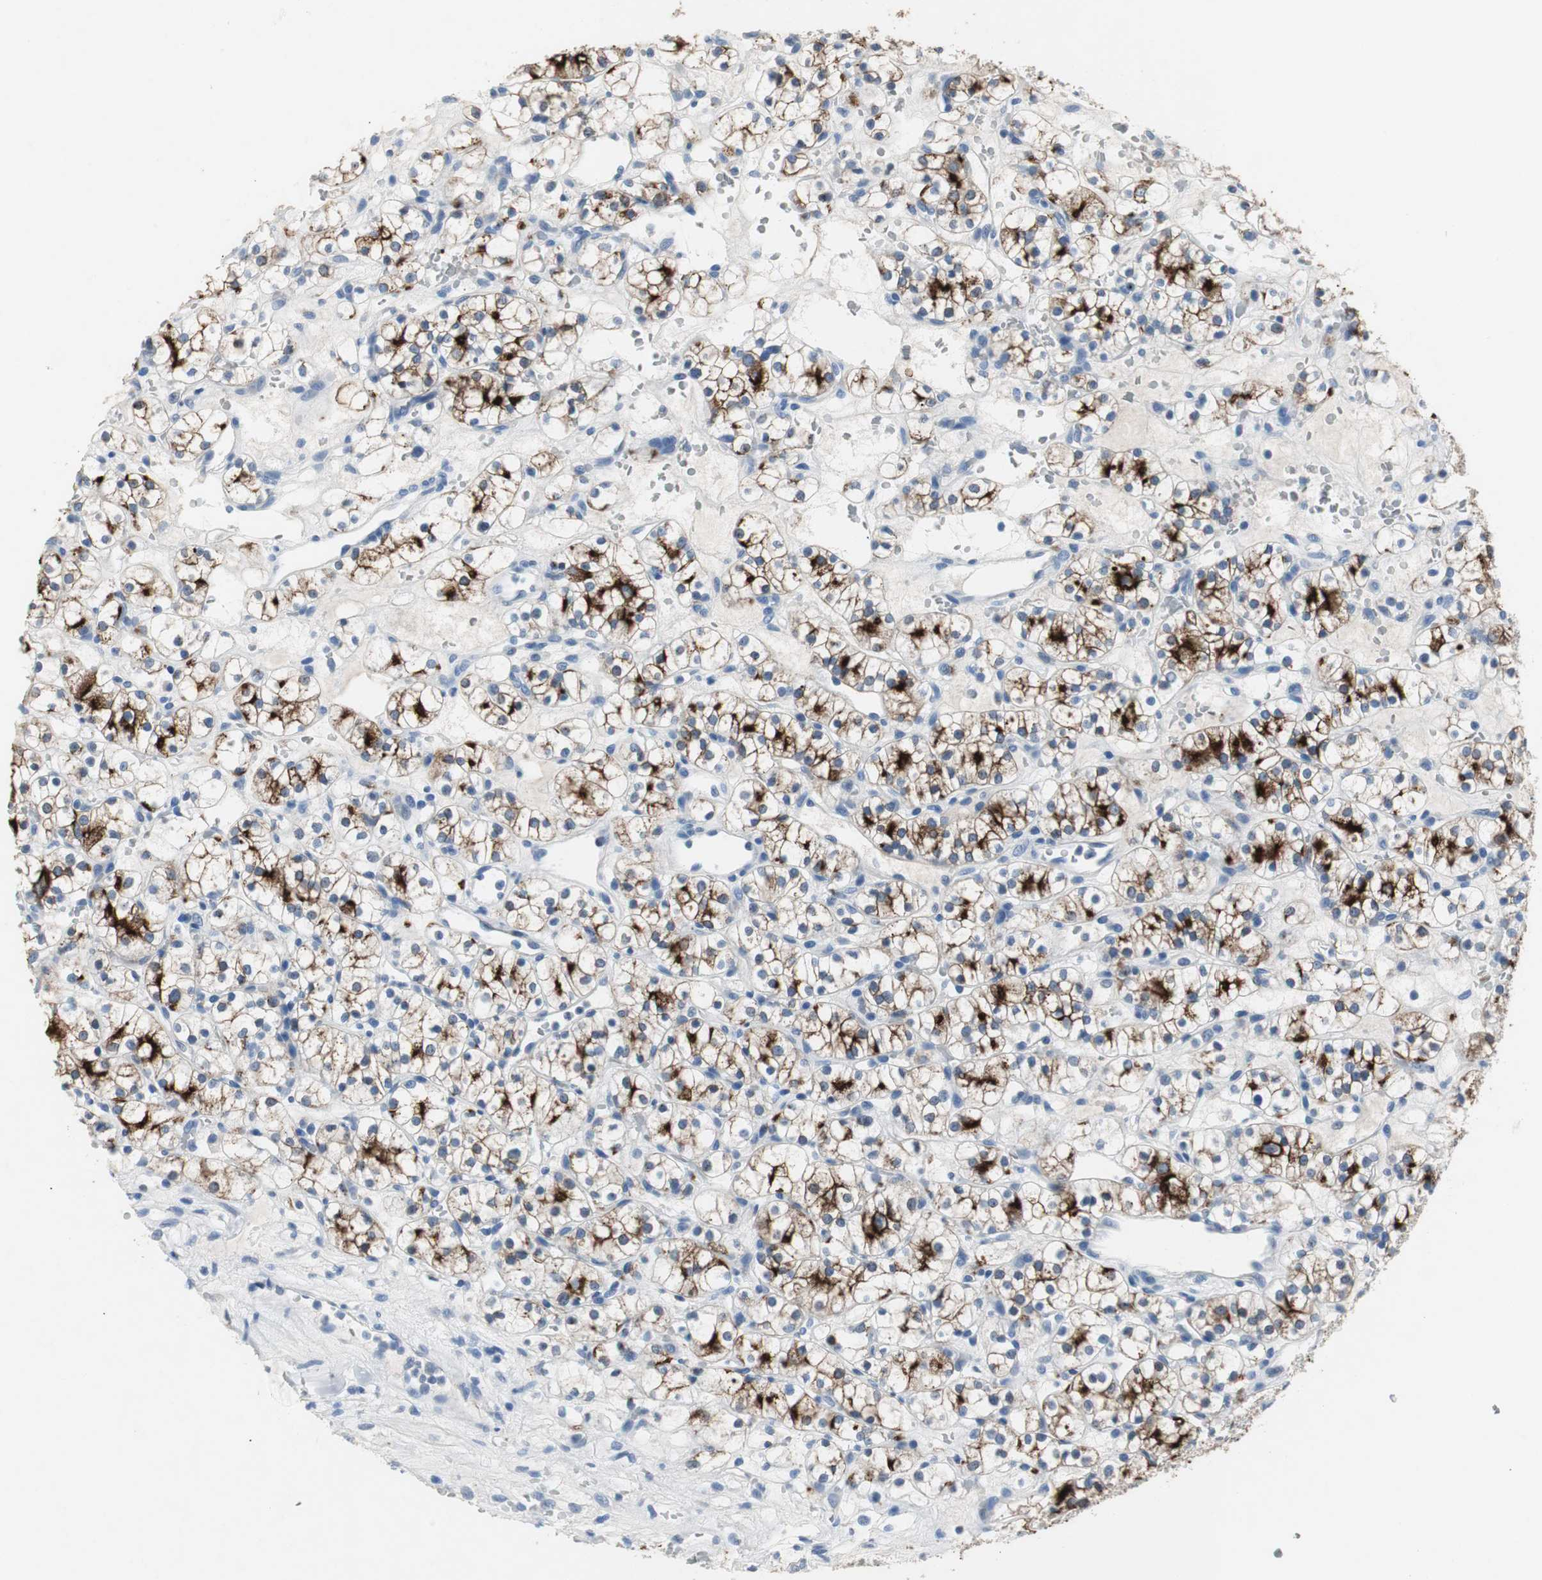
{"staining": {"intensity": "strong", "quantity": "25%-75%", "location": "cytoplasmic/membranous"}, "tissue": "renal cancer", "cell_type": "Tumor cells", "image_type": "cancer", "snomed": [{"axis": "morphology", "description": "Adenocarcinoma, NOS"}, {"axis": "topography", "description": "Kidney"}], "caption": "This is a micrograph of immunohistochemistry (IHC) staining of renal cancer (adenocarcinoma), which shows strong expression in the cytoplasmic/membranous of tumor cells.", "gene": "LRP2", "patient": {"sex": "female", "age": 60}}